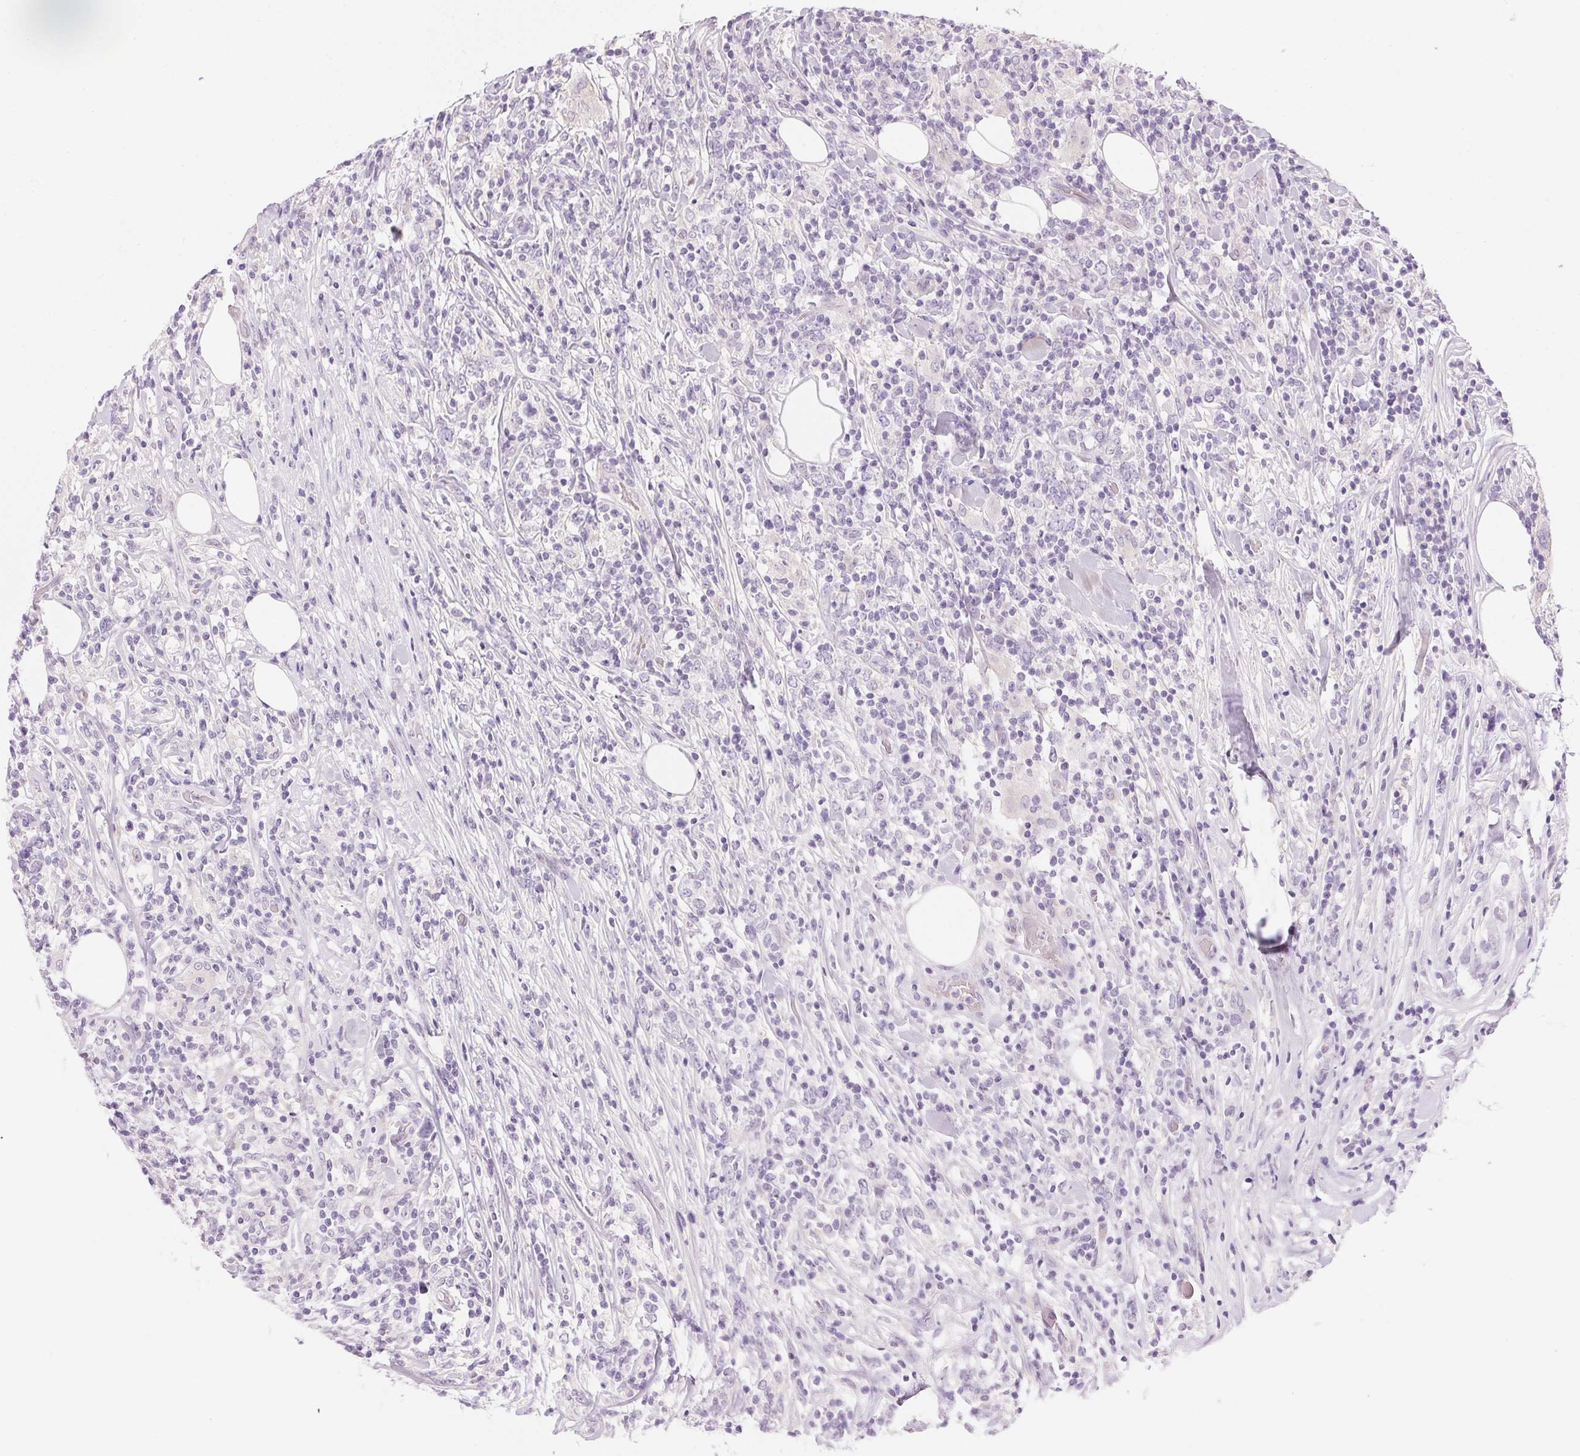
{"staining": {"intensity": "negative", "quantity": "none", "location": "none"}, "tissue": "lymphoma", "cell_type": "Tumor cells", "image_type": "cancer", "snomed": [{"axis": "morphology", "description": "Malignant lymphoma, non-Hodgkin's type, High grade"}, {"axis": "topography", "description": "Lymph node"}], "caption": "The micrograph displays no staining of tumor cells in lymphoma.", "gene": "HSD17B2", "patient": {"sex": "female", "age": 84}}